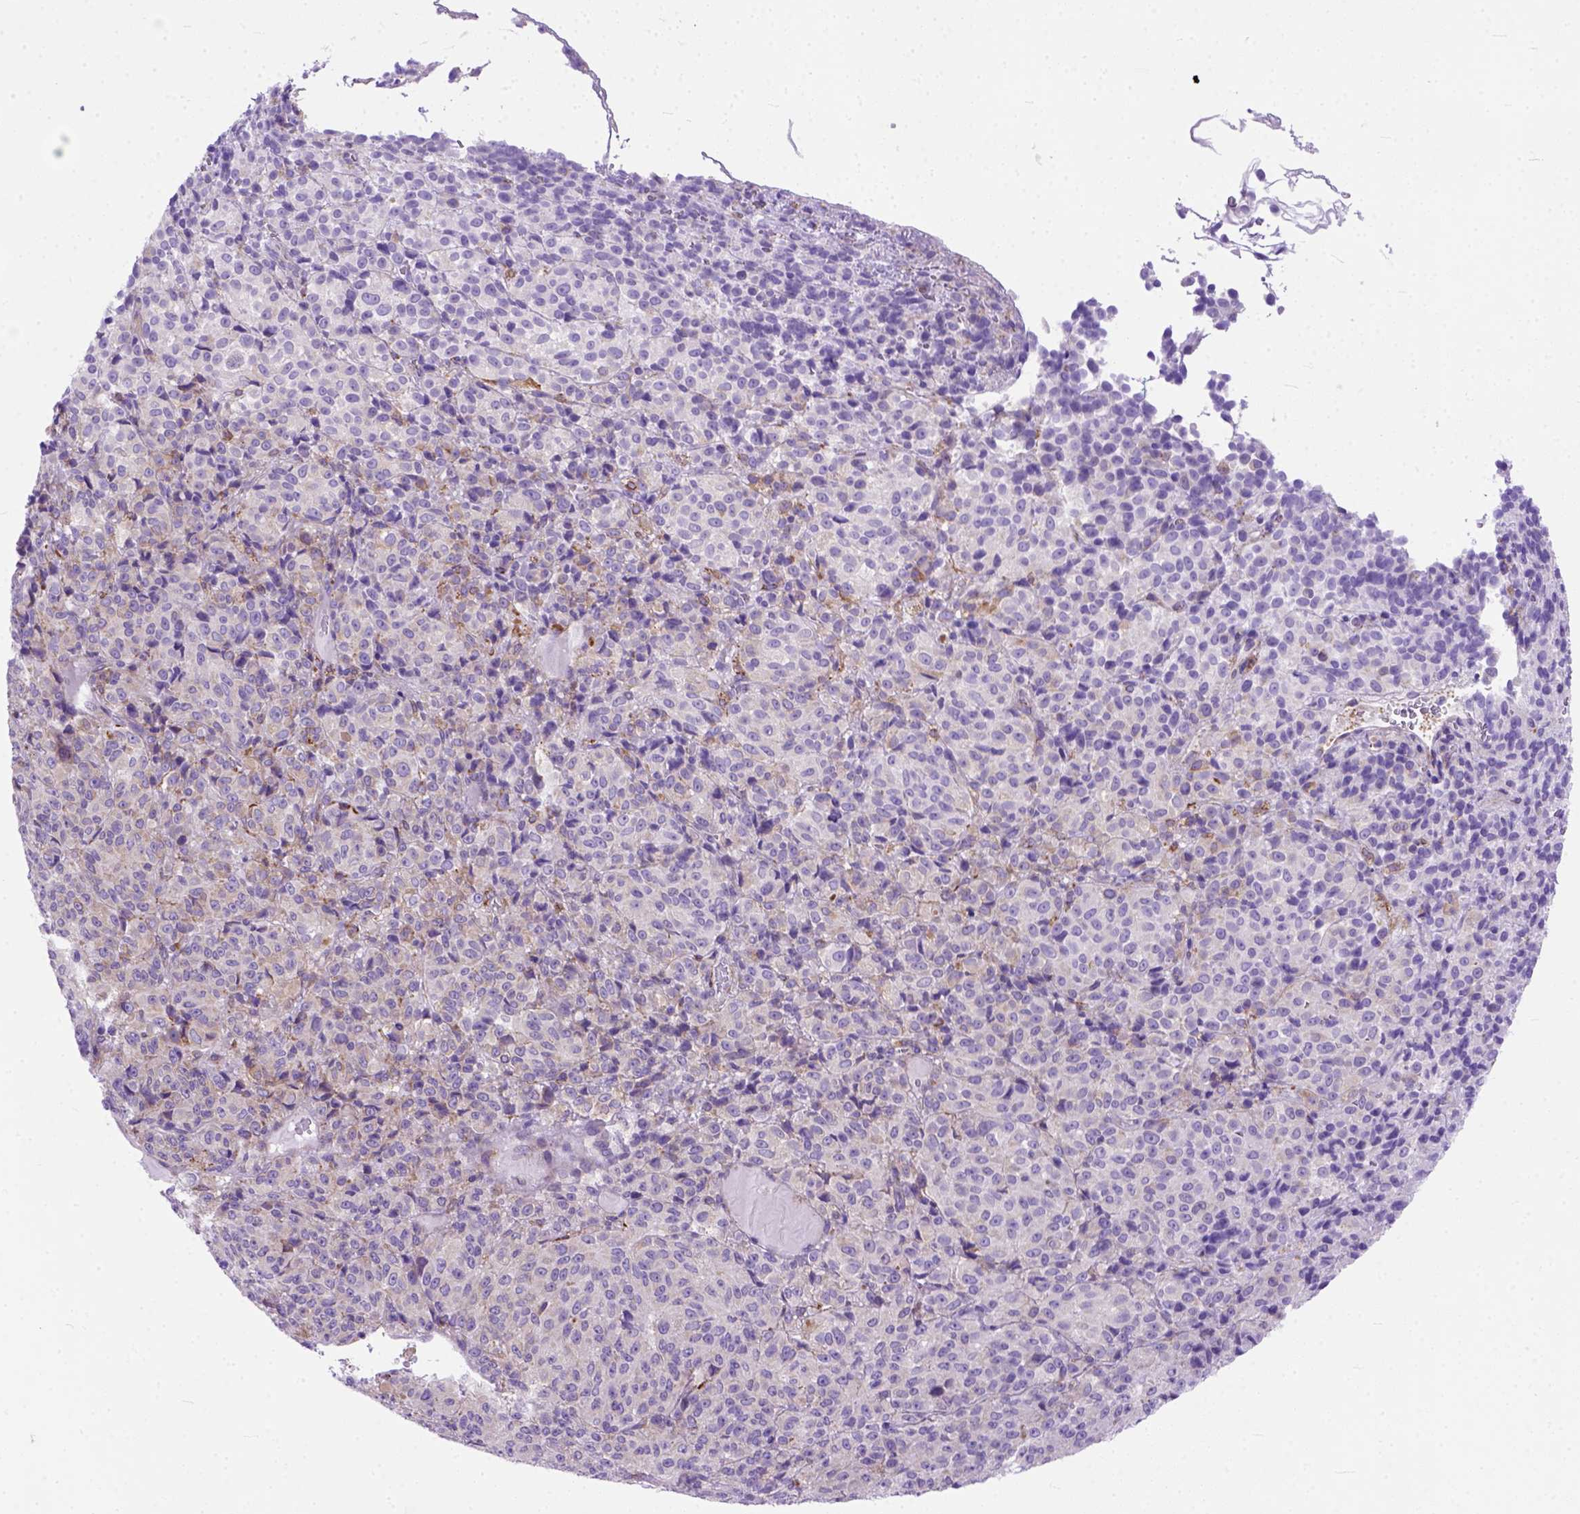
{"staining": {"intensity": "weak", "quantity": "25%-75%", "location": "cytoplasmic/membranous"}, "tissue": "melanoma", "cell_type": "Tumor cells", "image_type": "cancer", "snomed": [{"axis": "morphology", "description": "Malignant melanoma, Metastatic site"}, {"axis": "topography", "description": "Brain"}], "caption": "The immunohistochemical stain highlights weak cytoplasmic/membranous expression in tumor cells of malignant melanoma (metastatic site) tissue.", "gene": "PLK4", "patient": {"sex": "female", "age": 56}}